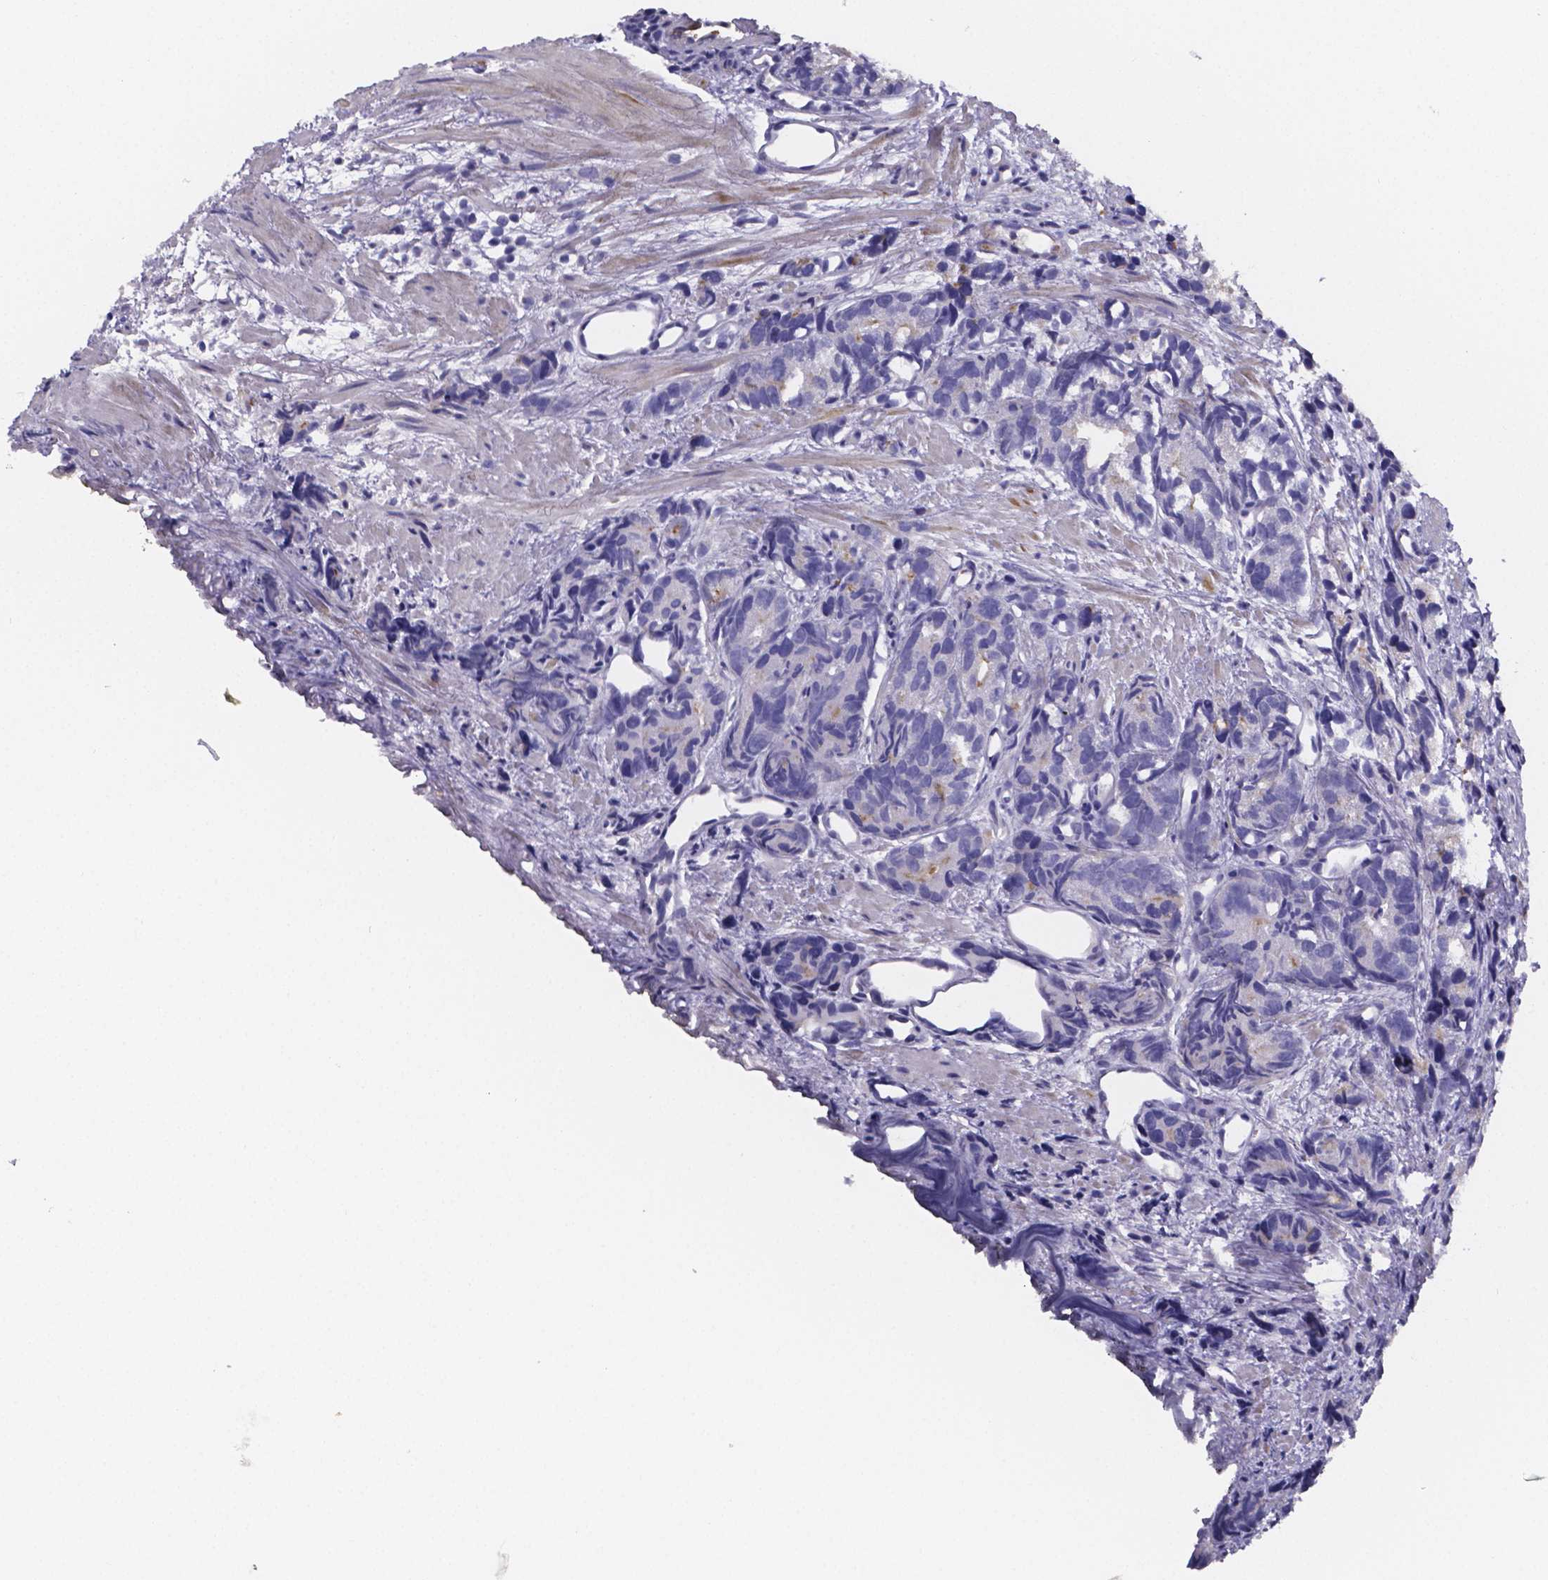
{"staining": {"intensity": "negative", "quantity": "none", "location": "none"}, "tissue": "prostate cancer", "cell_type": "Tumor cells", "image_type": "cancer", "snomed": [{"axis": "morphology", "description": "Adenocarcinoma, High grade"}, {"axis": "topography", "description": "Prostate"}], "caption": "A histopathology image of human prostate high-grade adenocarcinoma is negative for staining in tumor cells.", "gene": "GABRA3", "patient": {"sex": "male", "age": 77}}